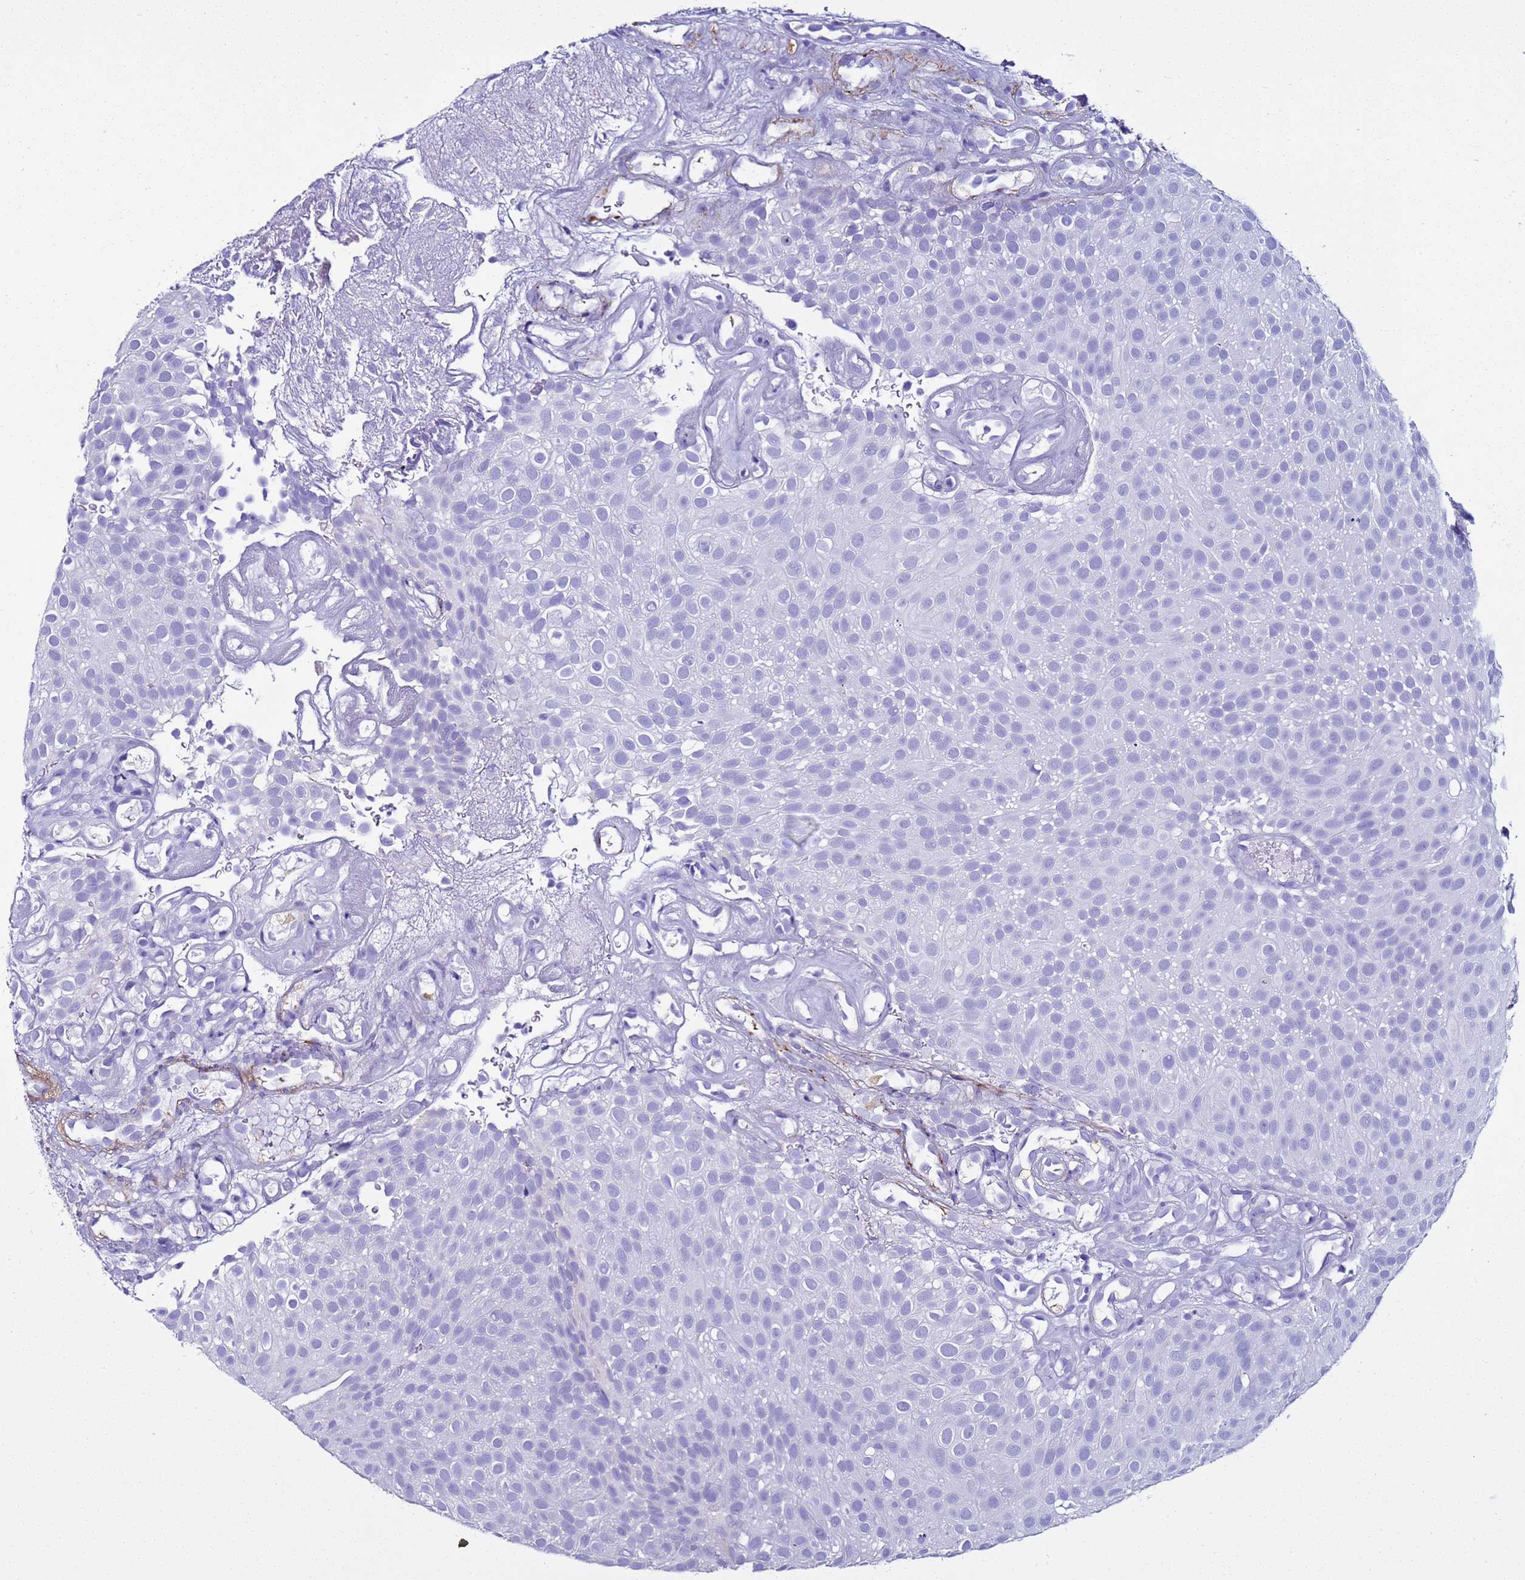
{"staining": {"intensity": "negative", "quantity": "none", "location": "none"}, "tissue": "urothelial cancer", "cell_type": "Tumor cells", "image_type": "cancer", "snomed": [{"axis": "morphology", "description": "Urothelial carcinoma, Low grade"}, {"axis": "topography", "description": "Urinary bladder"}], "caption": "The immunohistochemistry micrograph has no significant staining in tumor cells of urothelial carcinoma (low-grade) tissue. (Stains: DAB immunohistochemistry with hematoxylin counter stain, Microscopy: brightfield microscopy at high magnification).", "gene": "LCMT1", "patient": {"sex": "male", "age": 78}}